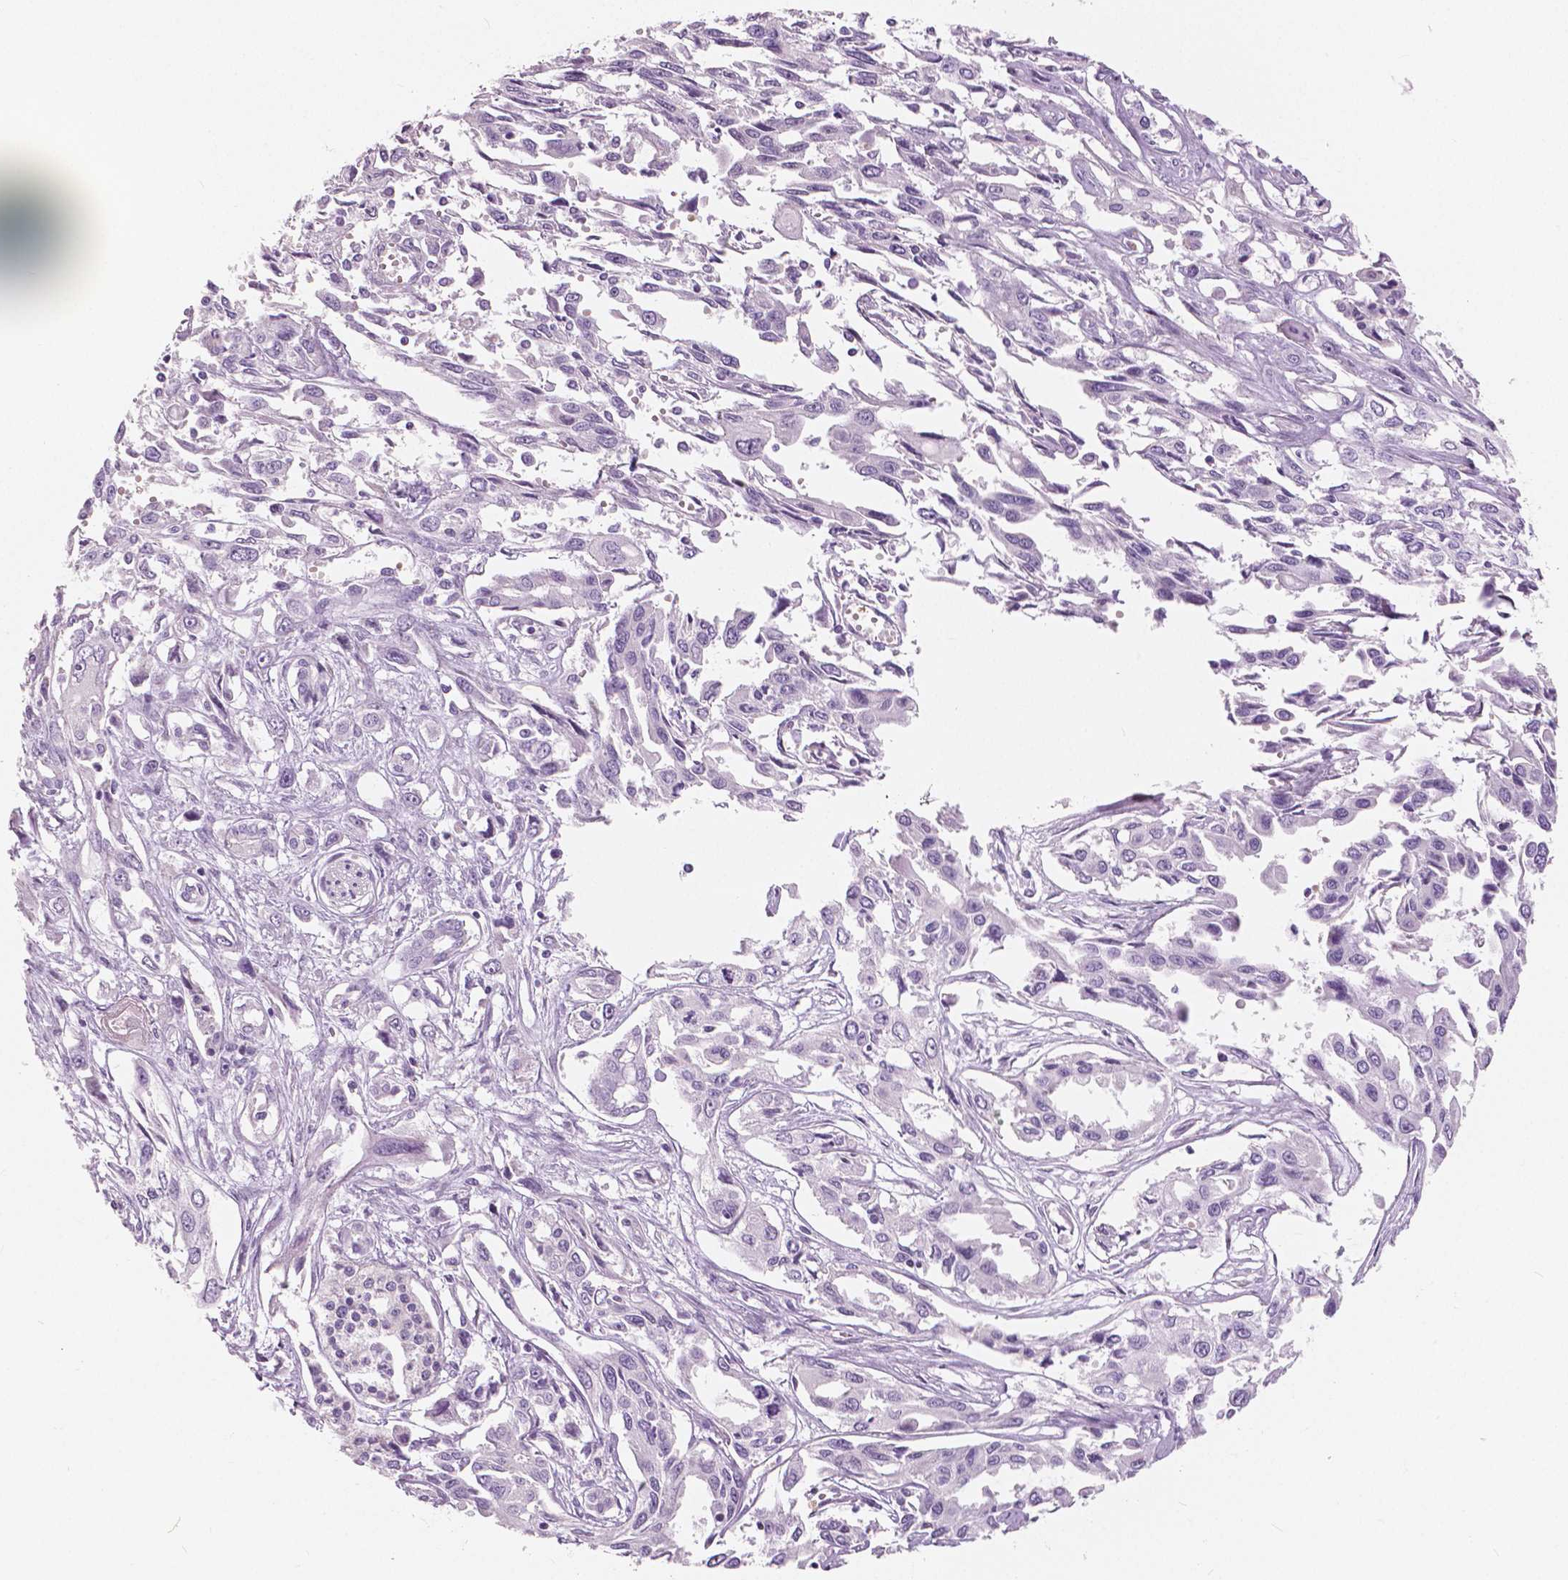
{"staining": {"intensity": "negative", "quantity": "none", "location": "none"}, "tissue": "pancreatic cancer", "cell_type": "Tumor cells", "image_type": "cancer", "snomed": [{"axis": "morphology", "description": "Adenocarcinoma, NOS"}, {"axis": "topography", "description": "Pancreas"}], "caption": "Protein analysis of adenocarcinoma (pancreatic) demonstrates no significant expression in tumor cells. (Immunohistochemistry, brightfield microscopy, high magnification).", "gene": "A4GNT", "patient": {"sex": "female", "age": 55}}